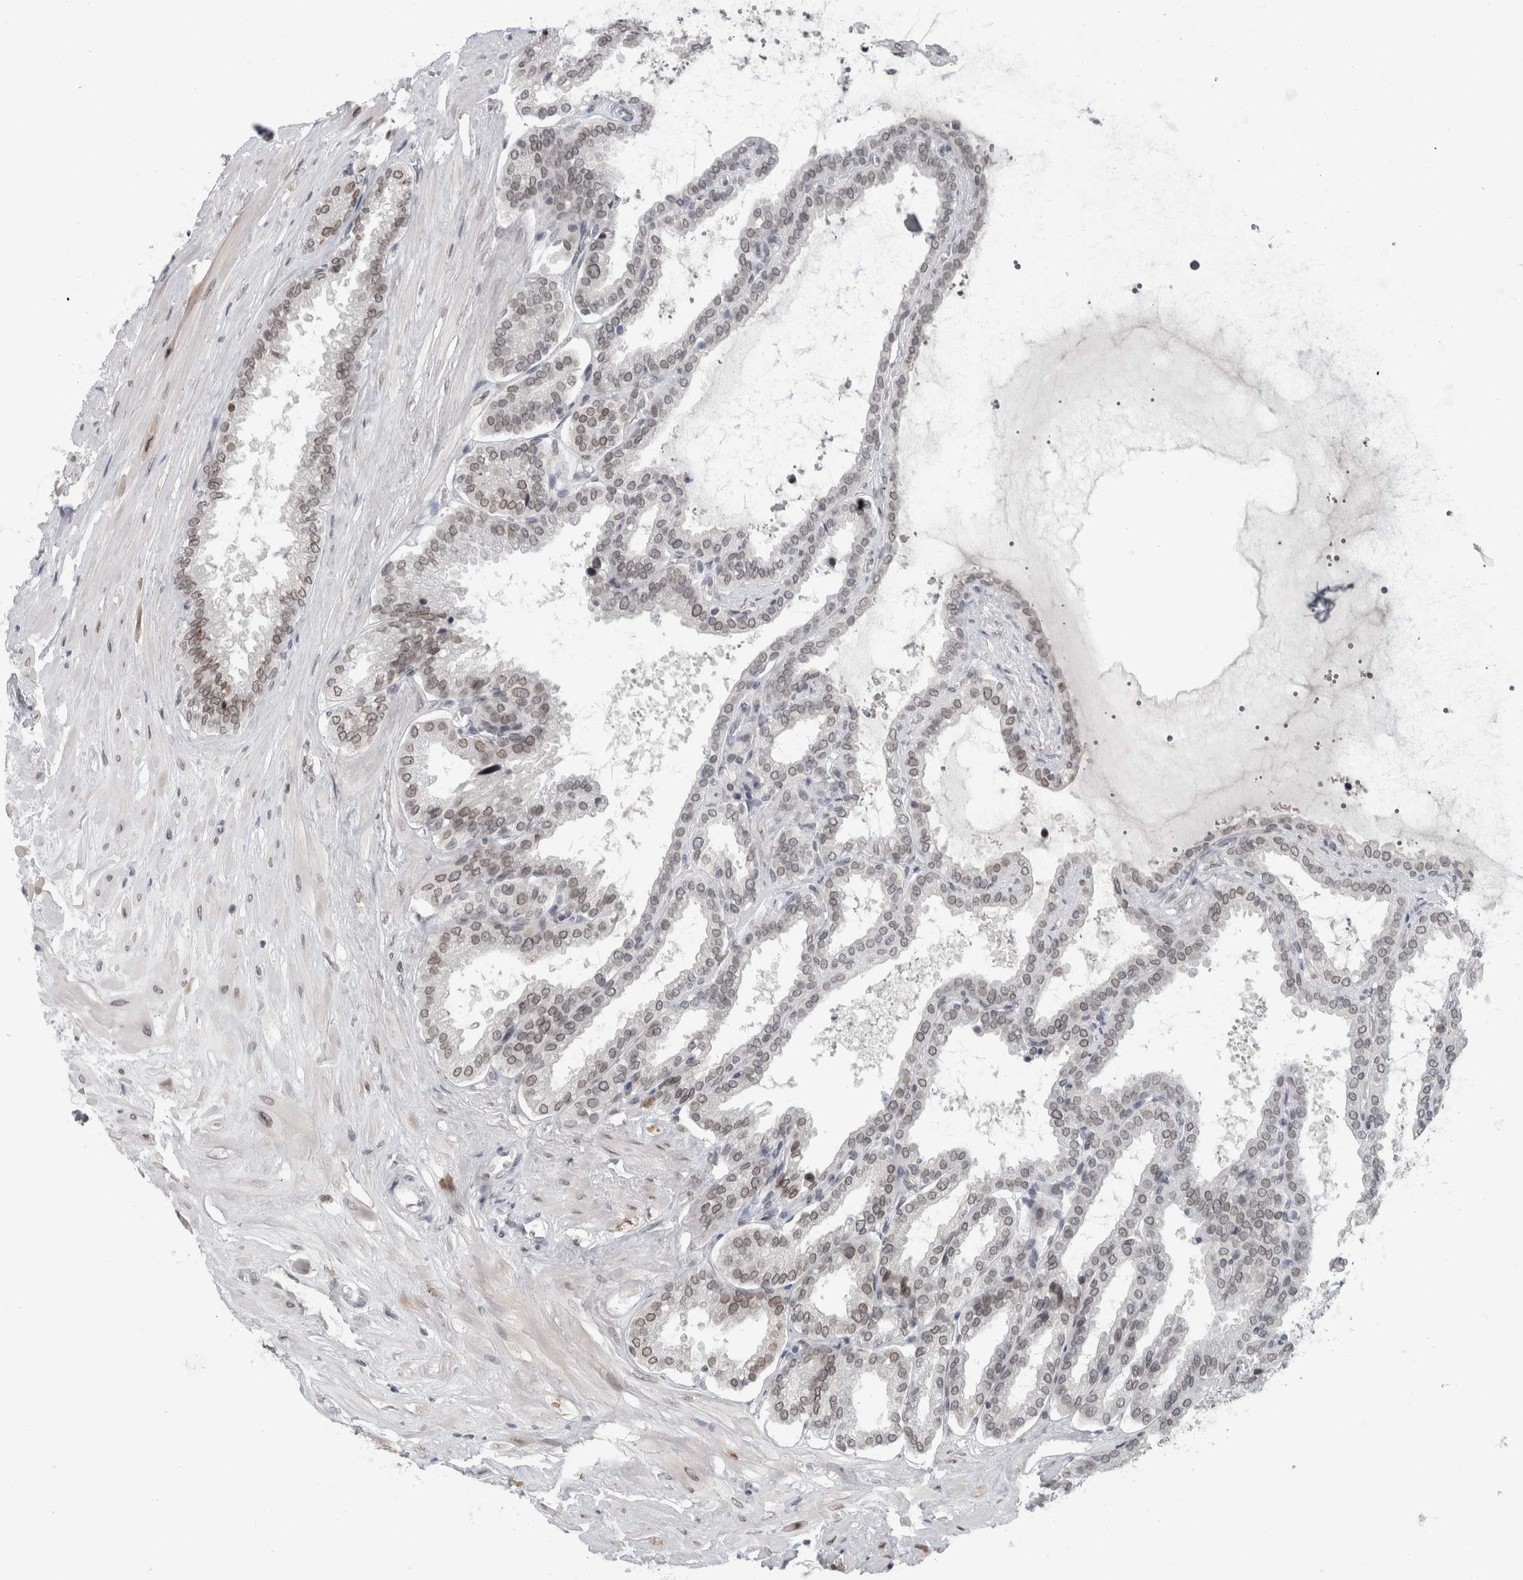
{"staining": {"intensity": "weak", "quantity": "<25%", "location": "cytoplasmic/membranous,nuclear"}, "tissue": "seminal vesicle", "cell_type": "Glandular cells", "image_type": "normal", "snomed": [{"axis": "morphology", "description": "Normal tissue, NOS"}, {"axis": "topography", "description": "Seminal veicle"}], "caption": "Immunohistochemical staining of unremarkable human seminal vesicle exhibits no significant staining in glandular cells.", "gene": "ZNF770", "patient": {"sex": "male", "age": 46}}